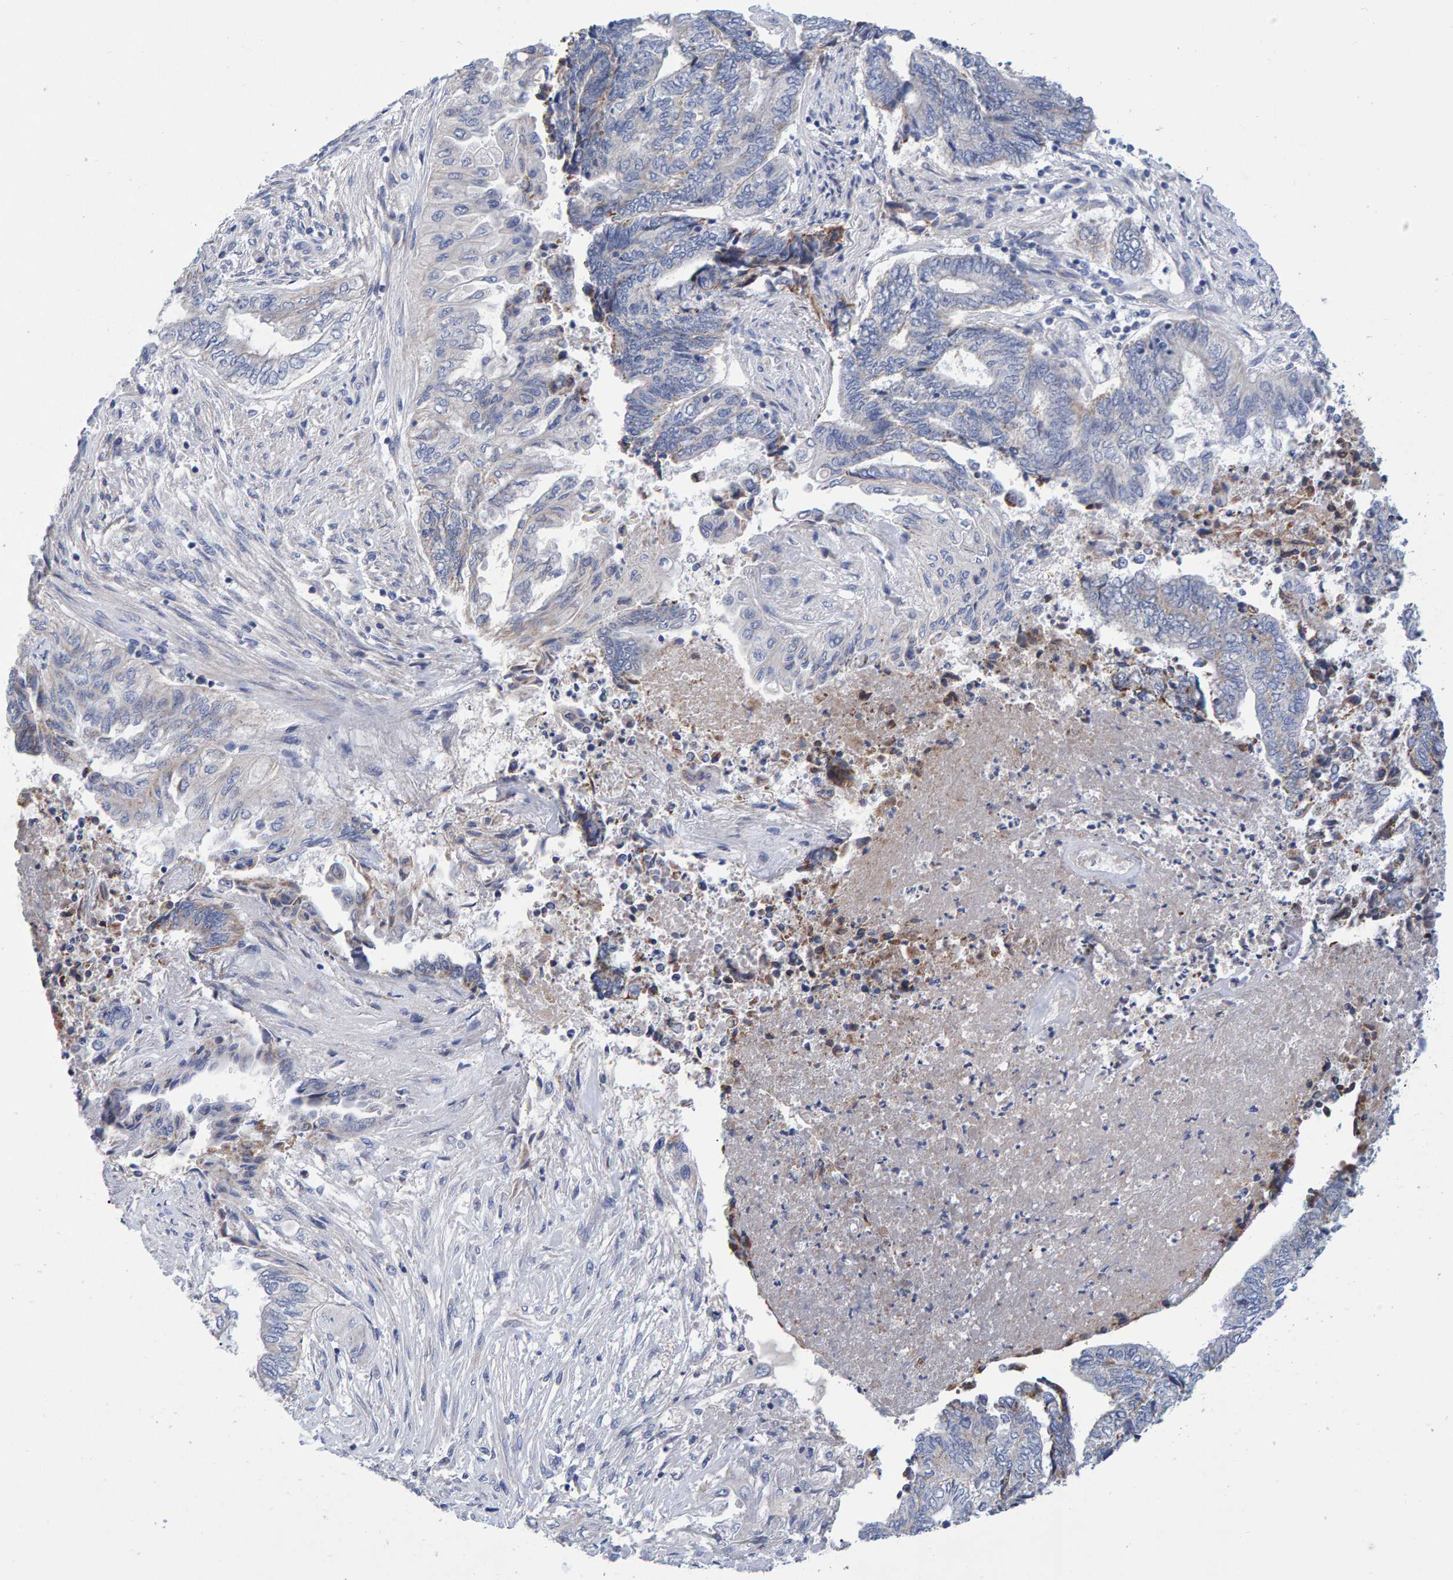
{"staining": {"intensity": "negative", "quantity": "none", "location": "none"}, "tissue": "endometrial cancer", "cell_type": "Tumor cells", "image_type": "cancer", "snomed": [{"axis": "morphology", "description": "Adenocarcinoma, NOS"}, {"axis": "topography", "description": "Uterus"}, {"axis": "topography", "description": "Endometrium"}], "caption": "This is a image of immunohistochemistry (IHC) staining of adenocarcinoma (endometrial), which shows no expression in tumor cells.", "gene": "EFR3A", "patient": {"sex": "female", "age": 70}}